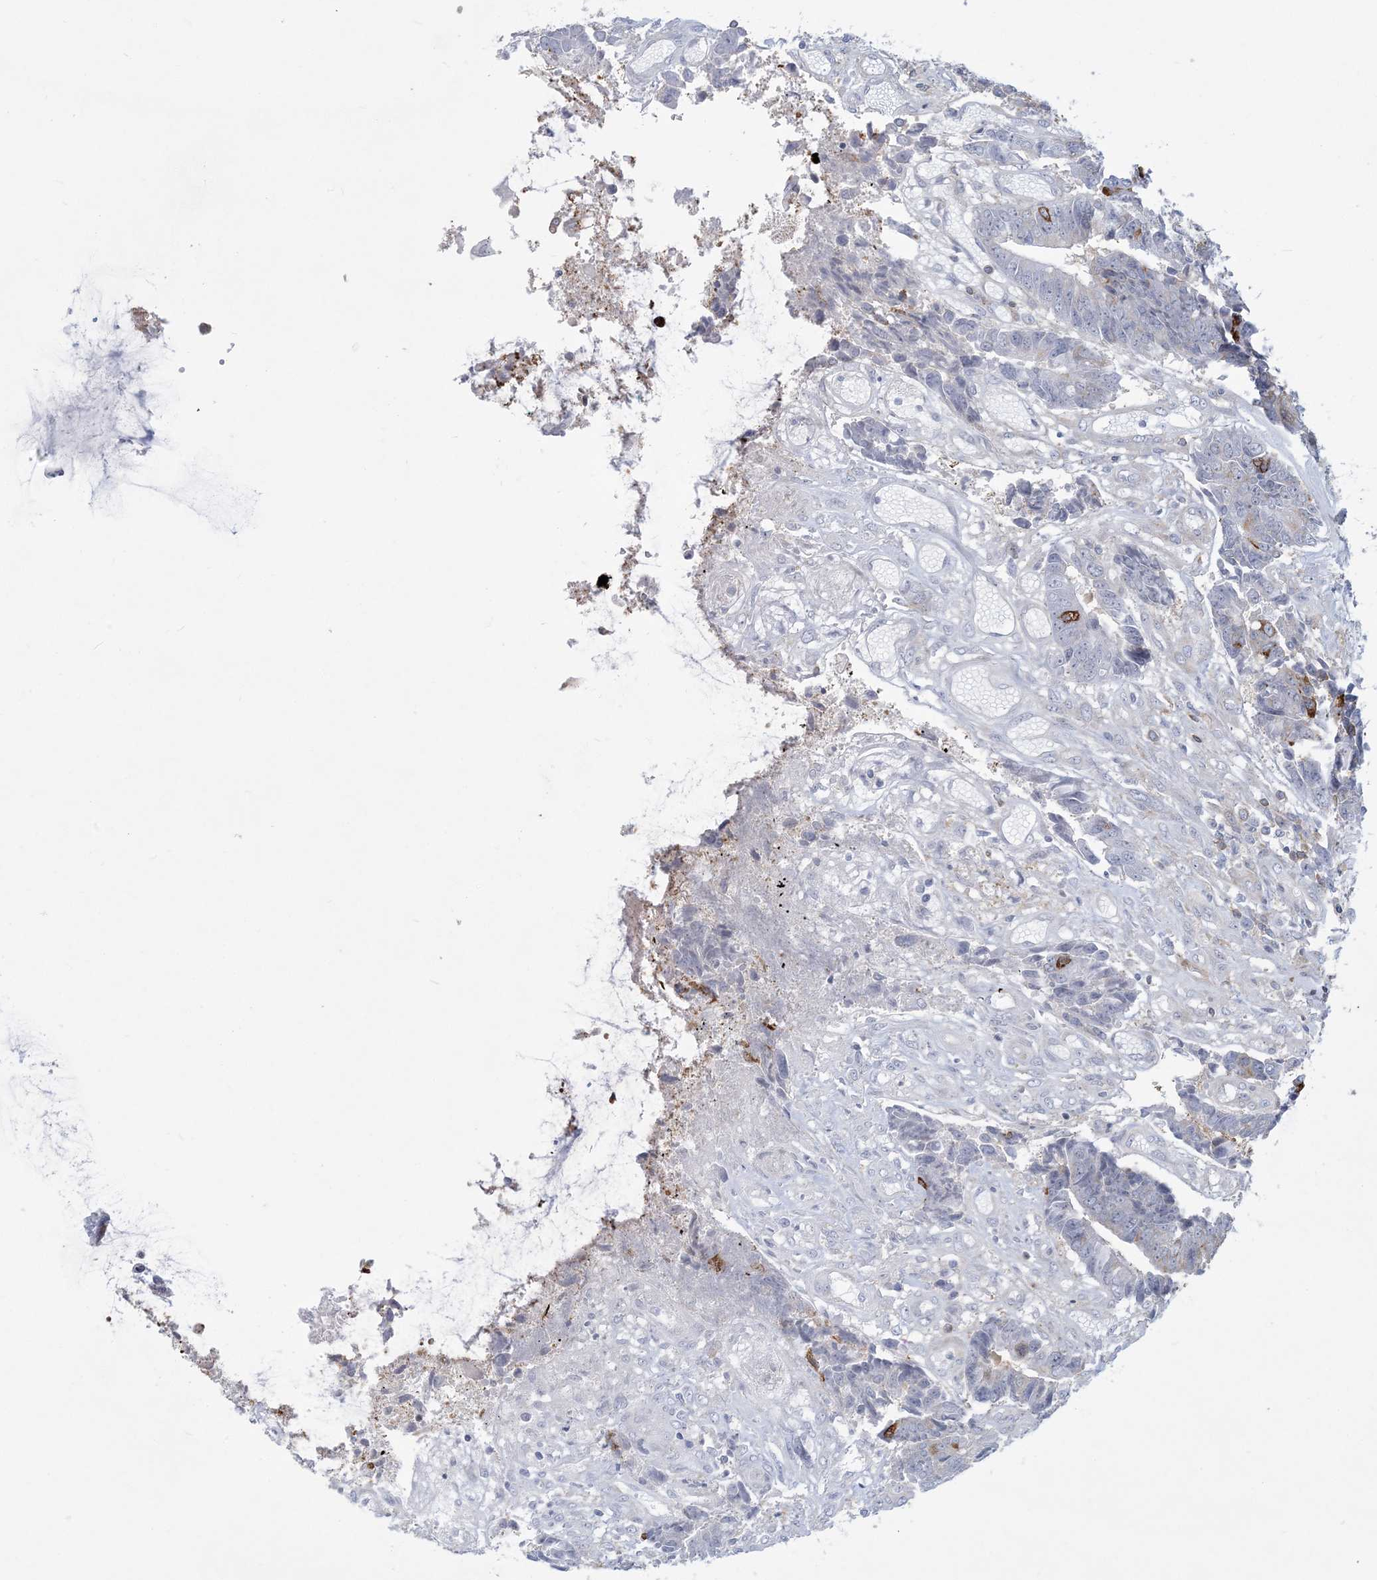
{"staining": {"intensity": "negative", "quantity": "none", "location": "none"}, "tissue": "colorectal cancer", "cell_type": "Tumor cells", "image_type": "cancer", "snomed": [{"axis": "morphology", "description": "Adenocarcinoma, NOS"}, {"axis": "topography", "description": "Rectum"}], "caption": "IHC of colorectal cancer shows no positivity in tumor cells. The staining is performed using DAB brown chromogen with nuclei counter-stained in using hematoxylin.", "gene": "SLAMF9", "patient": {"sex": "male", "age": 84}}